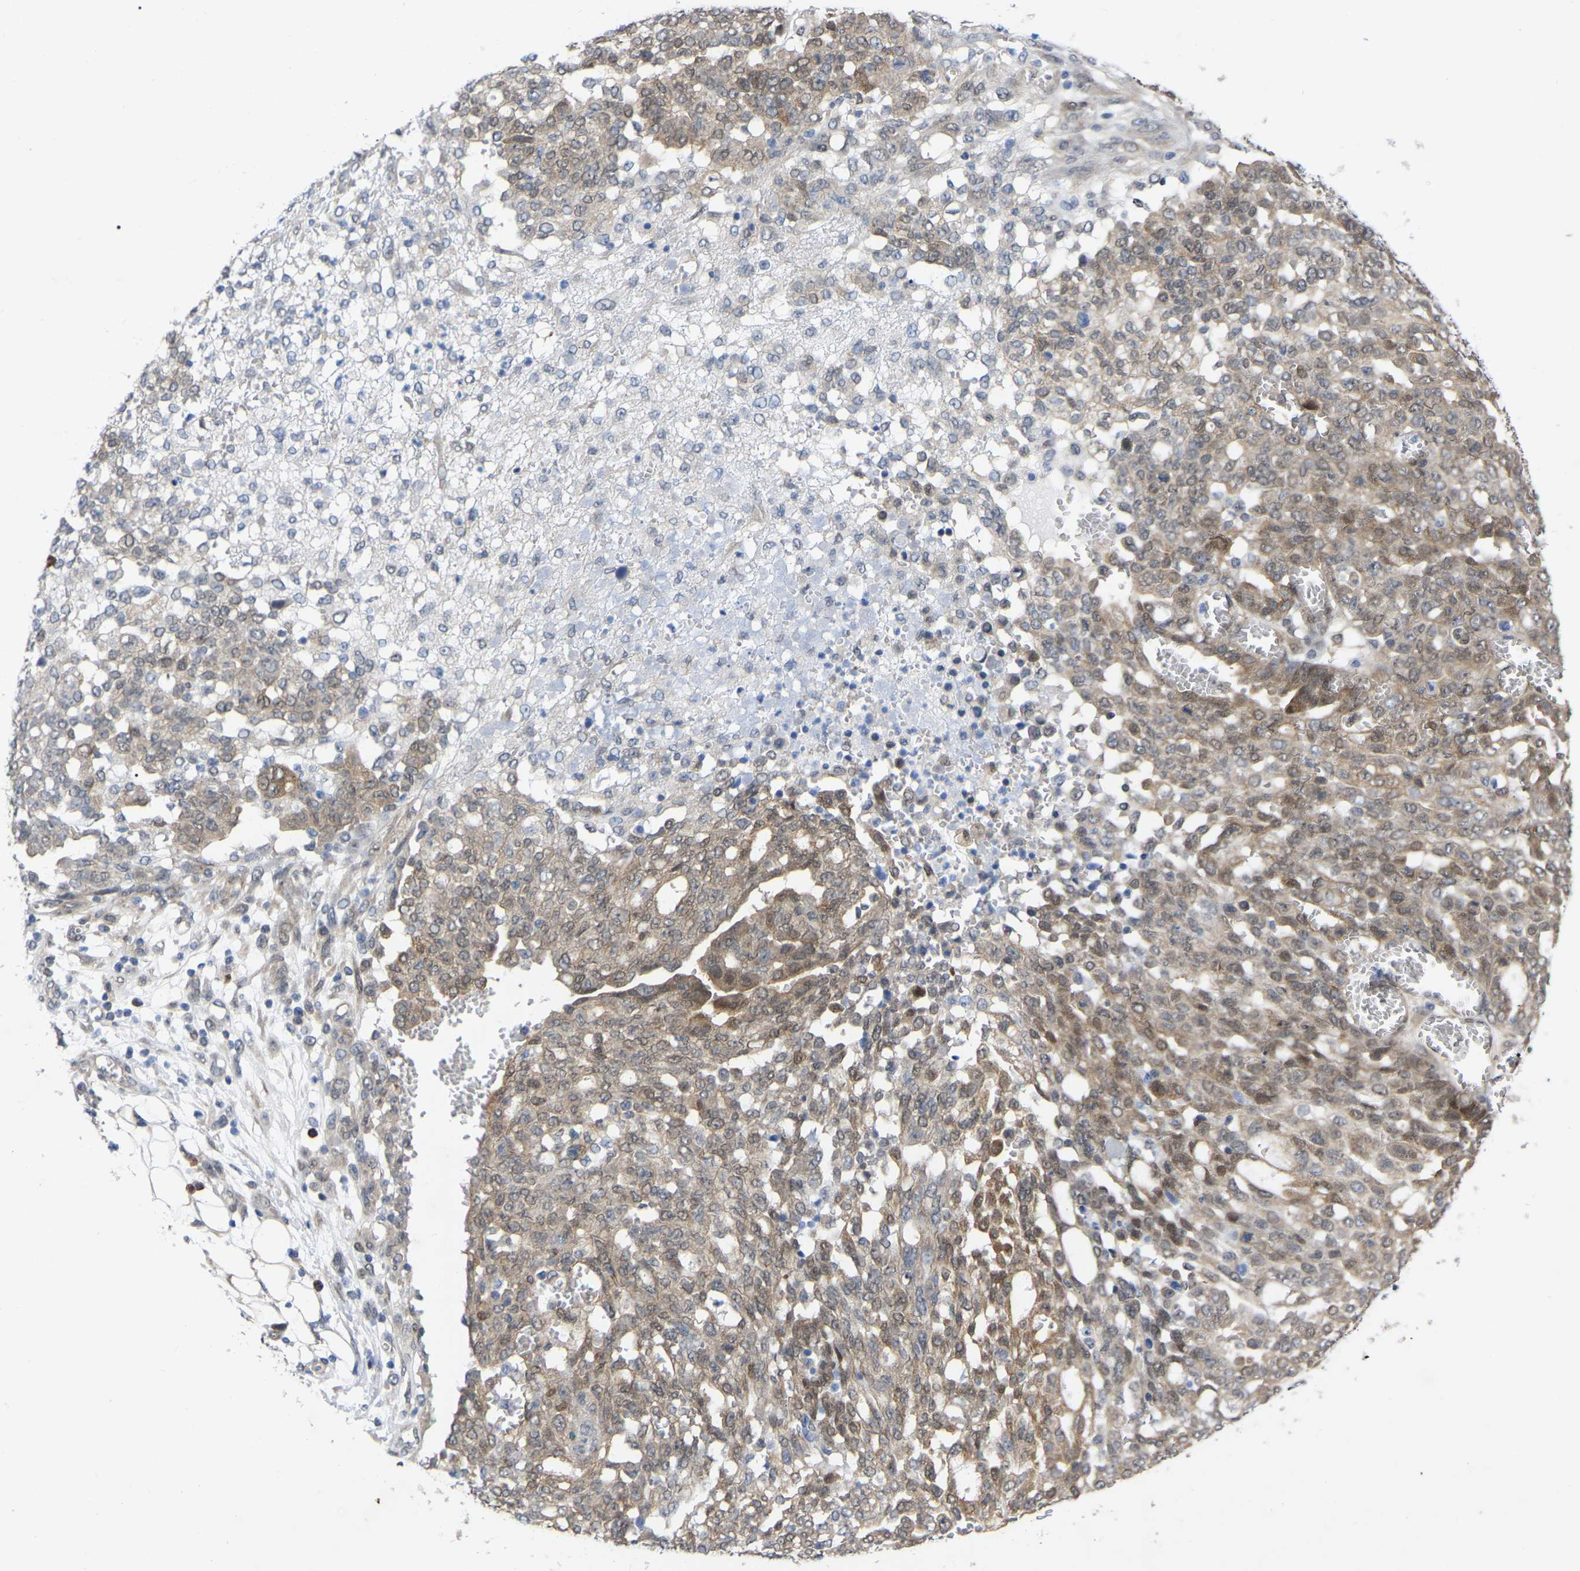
{"staining": {"intensity": "weak", "quantity": ">75%", "location": "cytoplasmic/membranous,nuclear"}, "tissue": "ovarian cancer", "cell_type": "Tumor cells", "image_type": "cancer", "snomed": [{"axis": "morphology", "description": "Cystadenocarcinoma, serous, NOS"}, {"axis": "topography", "description": "Soft tissue"}, {"axis": "topography", "description": "Ovary"}], "caption": "Protein staining of ovarian serous cystadenocarcinoma tissue reveals weak cytoplasmic/membranous and nuclear positivity in about >75% of tumor cells.", "gene": "UBE4B", "patient": {"sex": "female", "age": 57}}